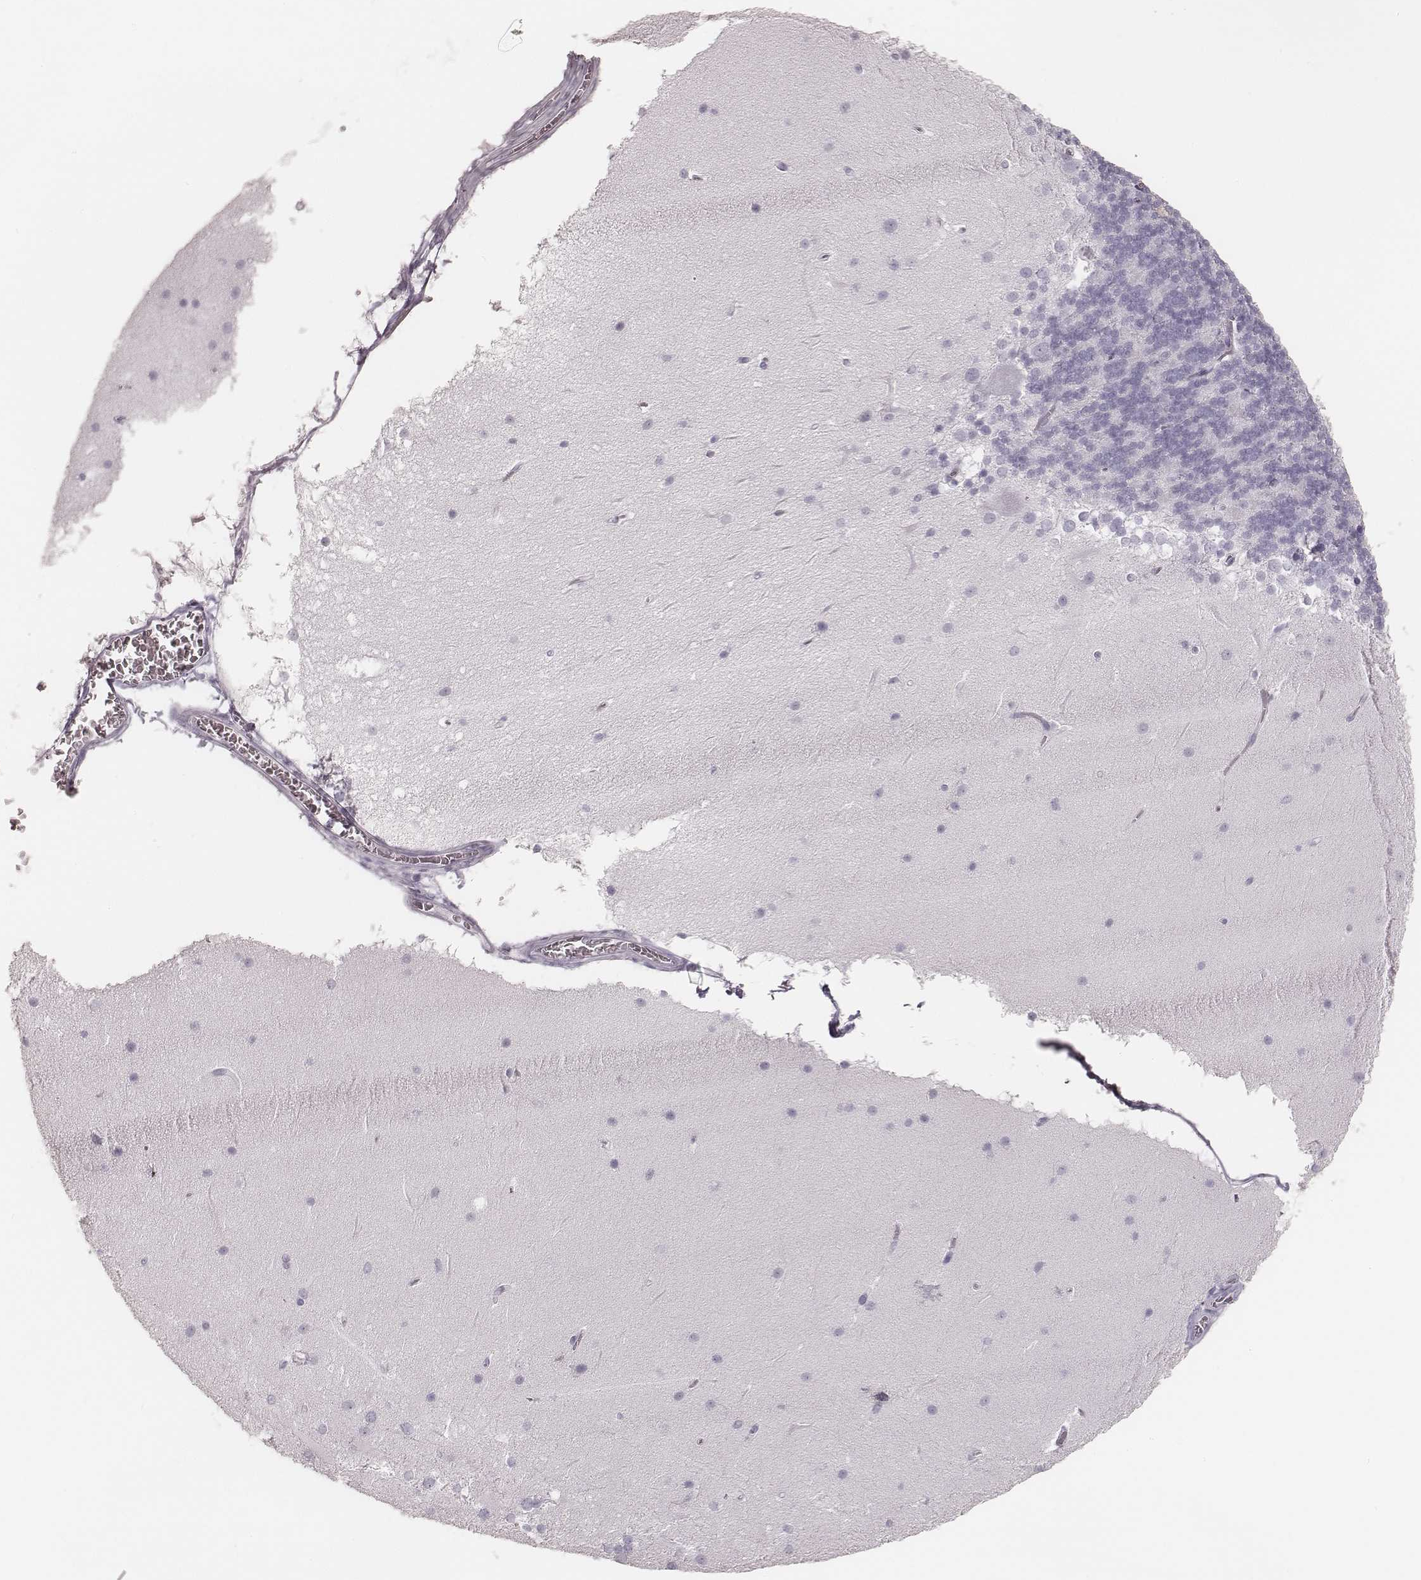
{"staining": {"intensity": "negative", "quantity": "none", "location": "none"}, "tissue": "cerebellum", "cell_type": "Cells in granular layer", "image_type": "normal", "snomed": [{"axis": "morphology", "description": "Normal tissue, NOS"}, {"axis": "topography", "description": "Cerebellum"}], "caption": "DAB immunohistochemical staining of unremarkable cerebellum exhibits no significant positivity in cells in granular layer. (Brightfield microscopy of DAB (3,3'-diaminobenzidine) immunohistochemistry at high magnification).", "gene": "KRT34", "patient": {"sex": "female", "age": 19}}